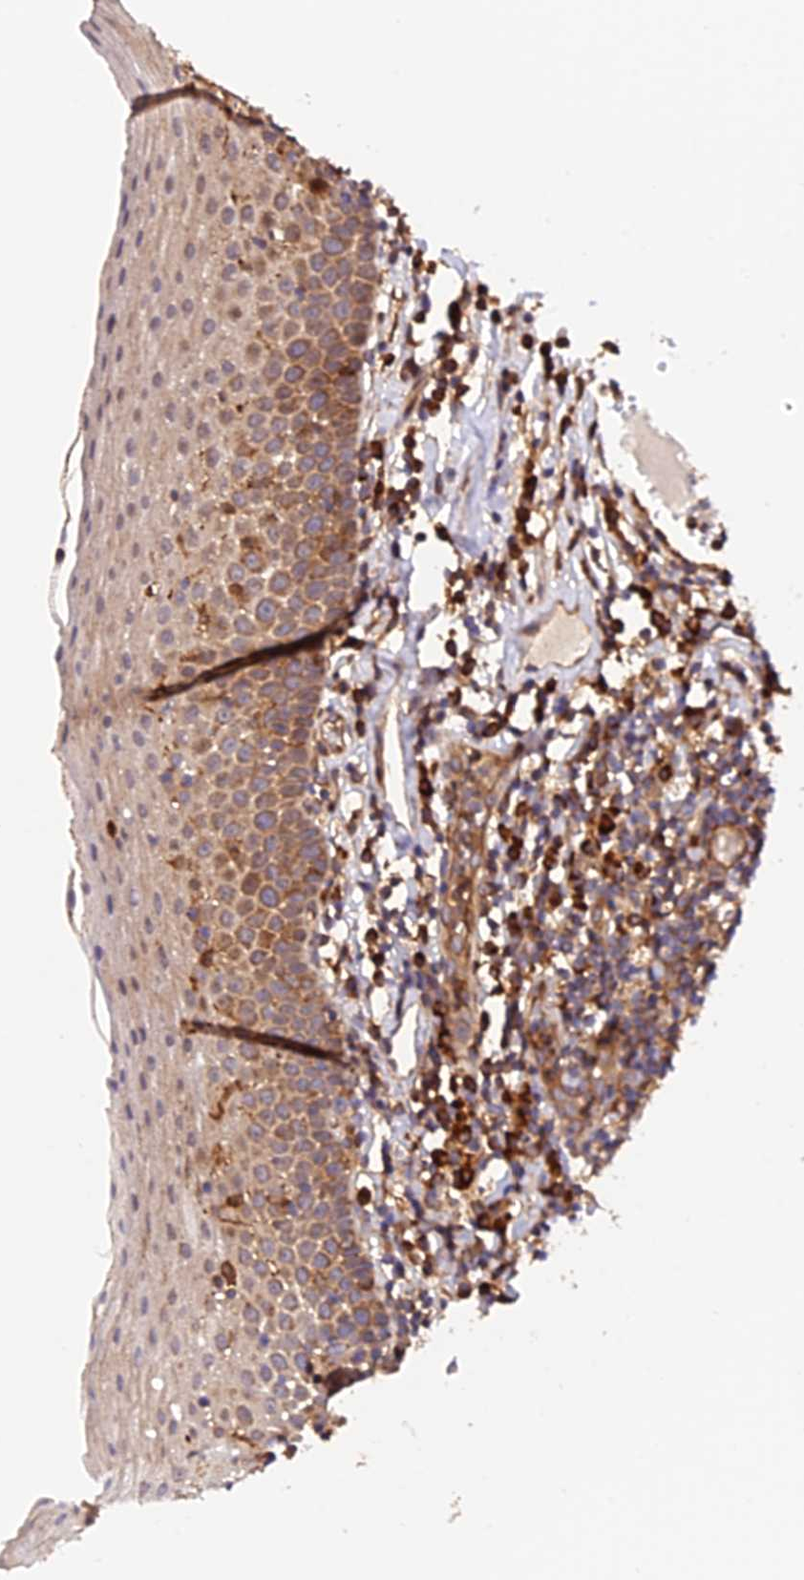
{"staining": {"intensity": "moderate", "quantity": "25%-75%", "location": "cytoplasmic/membranous"}, "tissue": "oral mucosa", "cell_type": "Squamous epithelial cells", "image_type": "normal", "snomed": [{"axis": "morphology", "description": "Normal tissue, NOS"}, {"axis": "topography", "description": "Oral tissue"}], "caption": "Protein expression by IHC demonstrates moderate cytoplasmic/membranous staining in approximately 25%-75% of squamous epithelial cells in normal oral mucosa.", "gene": "HERPUD1", "patient": {"sex": "female", "age": 69}}